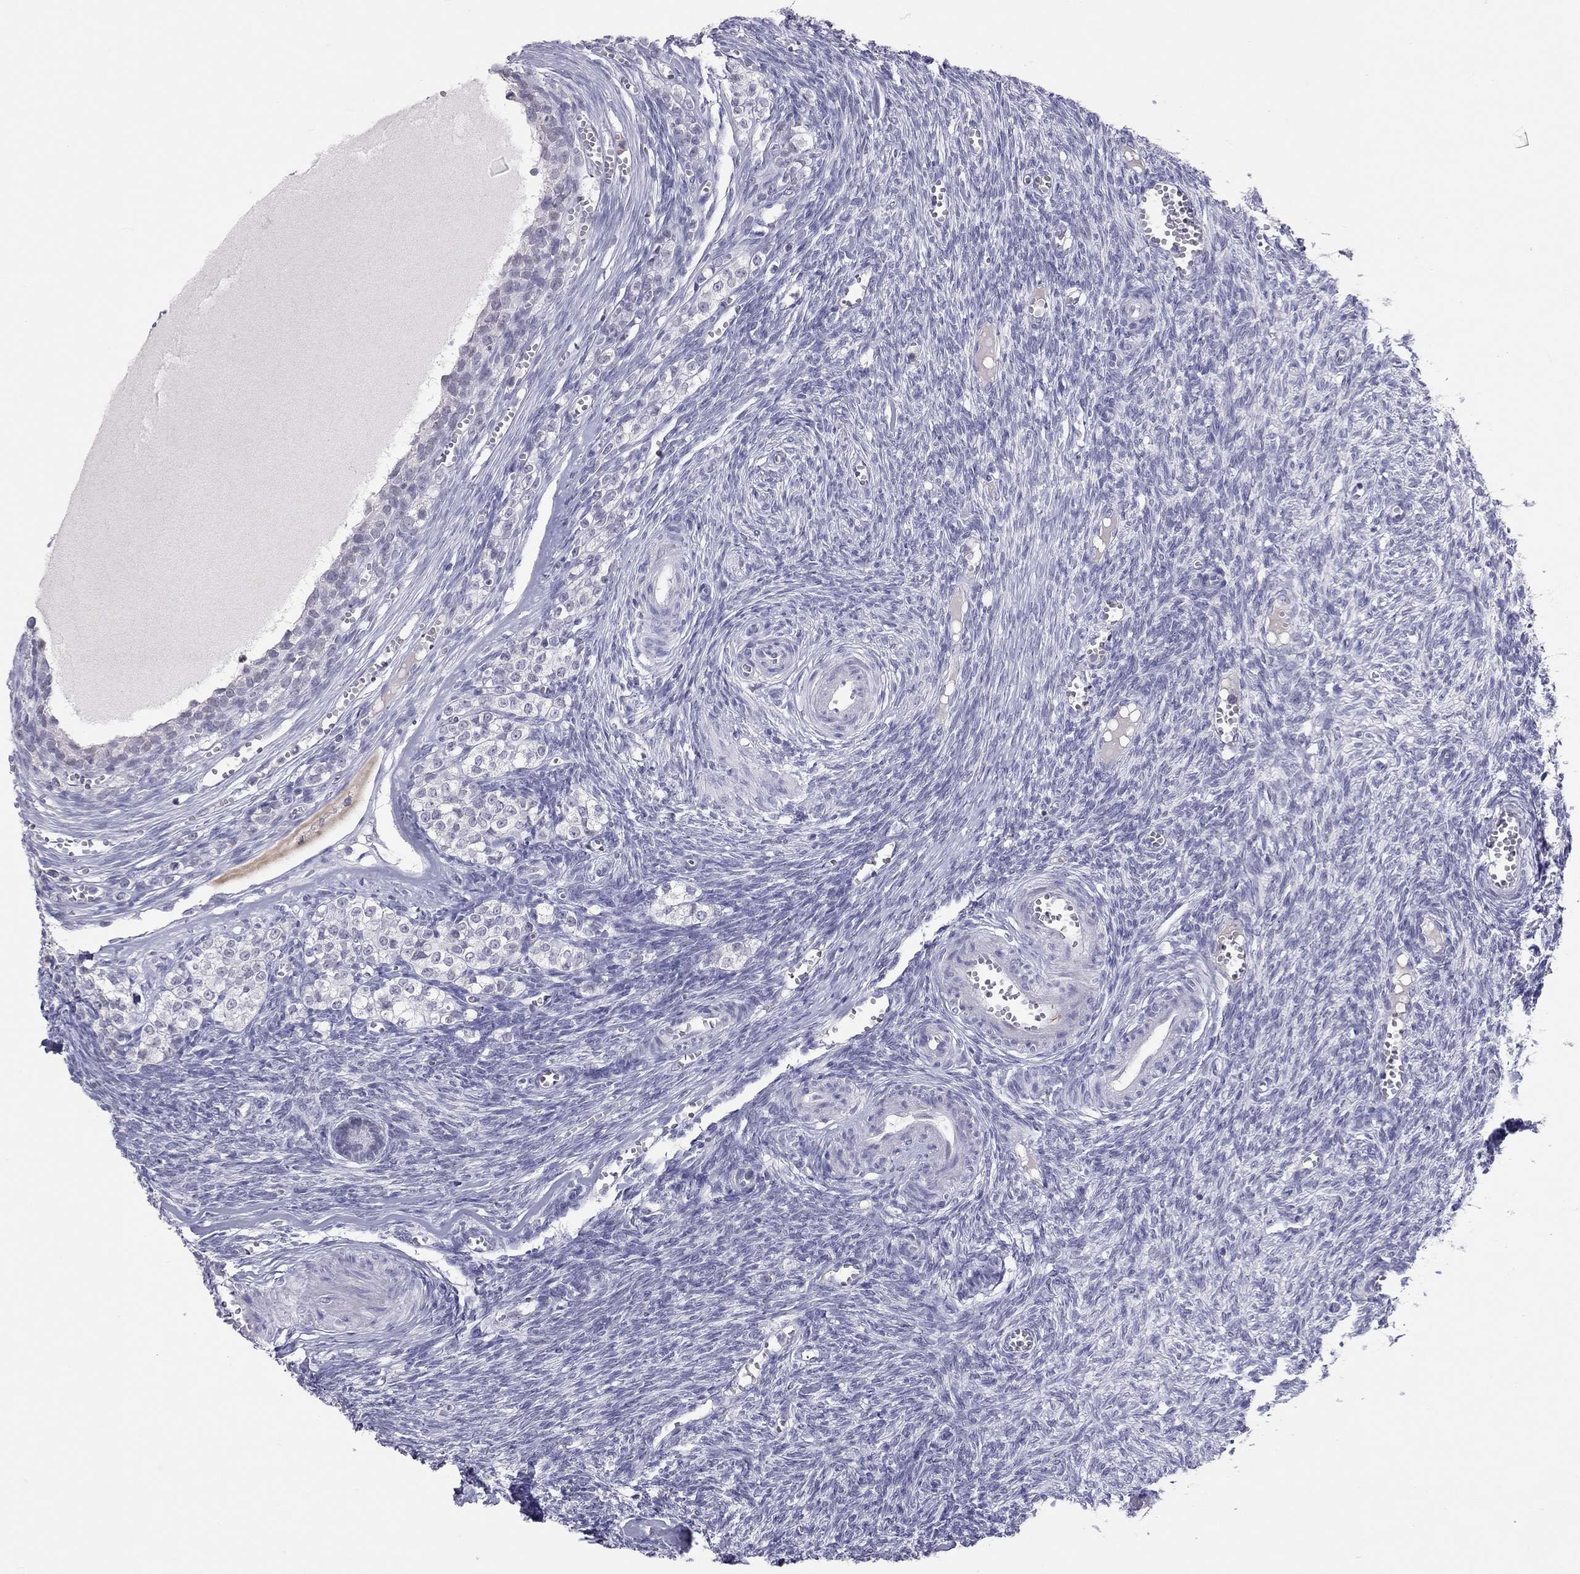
{"staining": {"intensity": "negative", "quantity": "none", "location": "none"}, "tissue": "ovary", "cell_type": "Follicle cells", "image_type": "normal", "snomed": [{"axis": "morphology", "description": "Normal tissue, NOS"}, {"axis": "topography", "description": "Ovary"}], "caption": "This image is of unremarkable ovary stained with IHC to label a protein in brown with the nuclei are counter-stained blue. There is no positivity in follicle cells.", "gene": "JHY", "patient": {"sex": "female", "age": 43}}